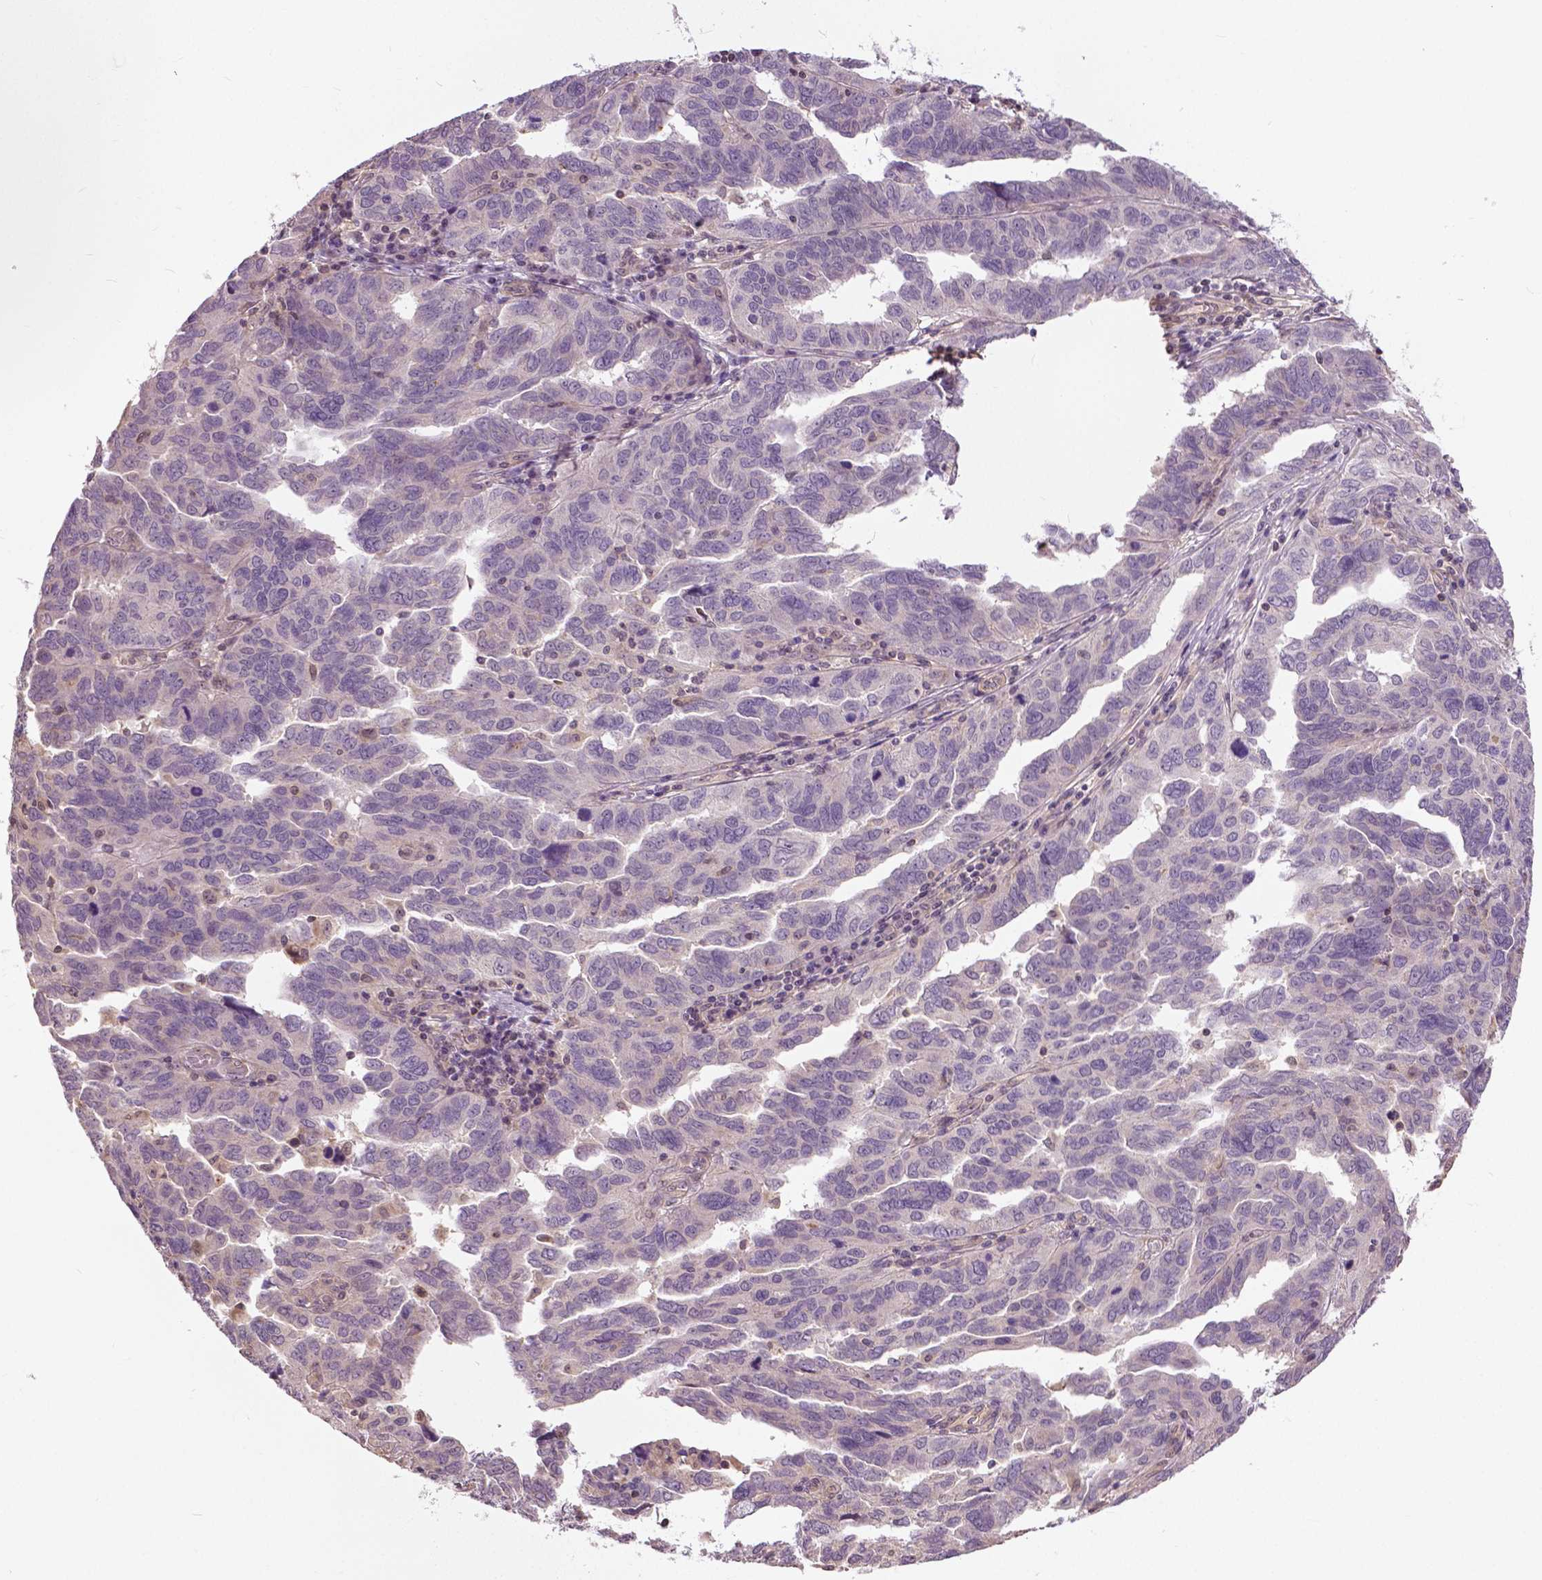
{"staining": {"intensity": "negative", "quantity": "none", "location": "none"}, "tissue": "ovarian cancer", "cell_type": "Tumor cells", "image_type": "cancer", "snomed": [{"axis": "morphology", "description": "Cystadenocarcinoma, serous, NOS"}, {"axis": "topography", "description": "Ovary"}], "caption": "This is an immunohistochemistry (IHC) image of ovarian cancer. There is no expression in tumor cells.", "gene": "ANXA13", "patient": {"sex": "female", "age": 64}}